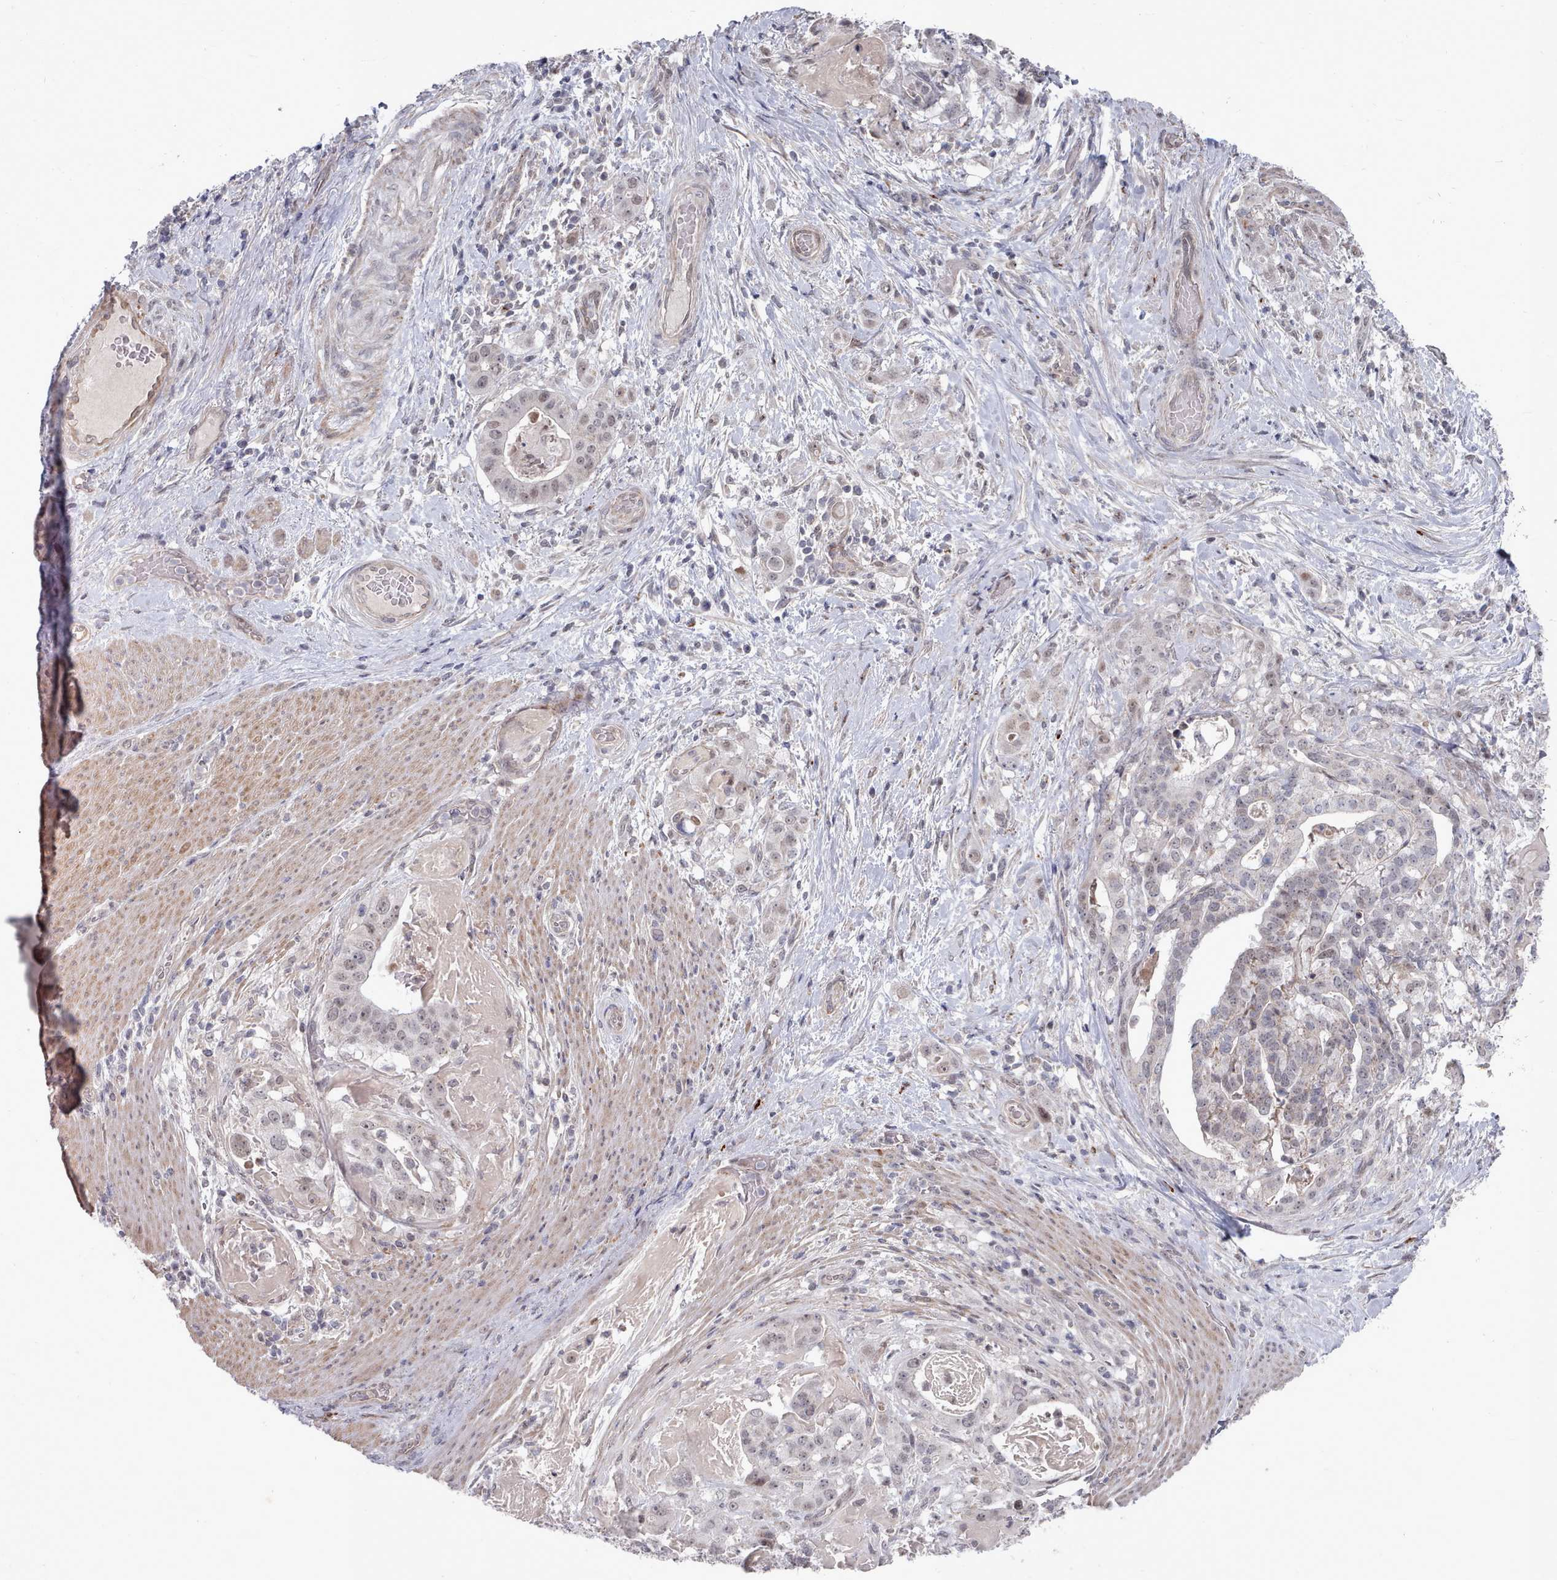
{"staining": {"intensity": "negative", "quantity": "none", "location": "none"}, "tissue": "stomach cancer", "cell_type": "Tumor cells", "image_type": "cancer", "snomed": [{"axis": "morphology", "description": "Adenocarcinoma, NOS"}, {"axis": "topography", "description": "Stomach"}], "caption": "Immunohistochemistry micrograph of neoplastic tissue: human stomach cancer stained with DAB shows no significant protein positivity in tumor cells.", "gene": "CPSF4", "patient": {"sex": "male", "age": 48}}